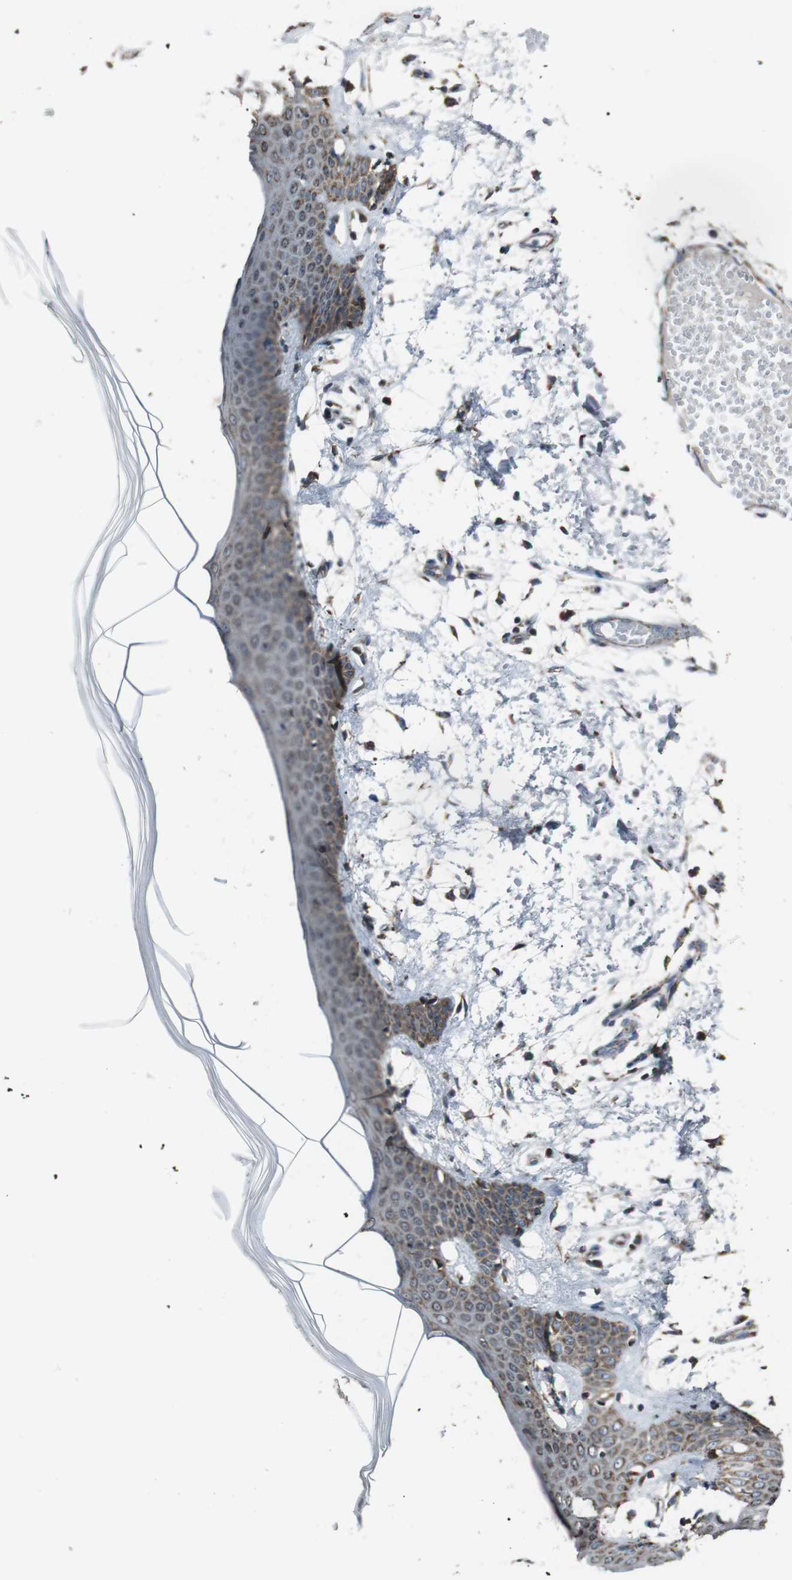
{"staining": {"intensity": "negative", "quantity": "none", "location": "none"}, "tissue": "skin", "cell_type": "Fibroblasts", "image_type": "normal", "snomed": [{"axis": "morphology", "description": "Normal tissue, NOS"}, {"axis": "topography", "description": "Skin"}], "caption": "Fibroblasts are negative for protein expression in normal human skin. (Stains: DAB immunohistochemistry (IHC) with hematoxylin counter stain, Microscopy: brightfield microscopy at high magnification).", "gene": "CISD2", "patient": {"sex": "male", "age": 53}}